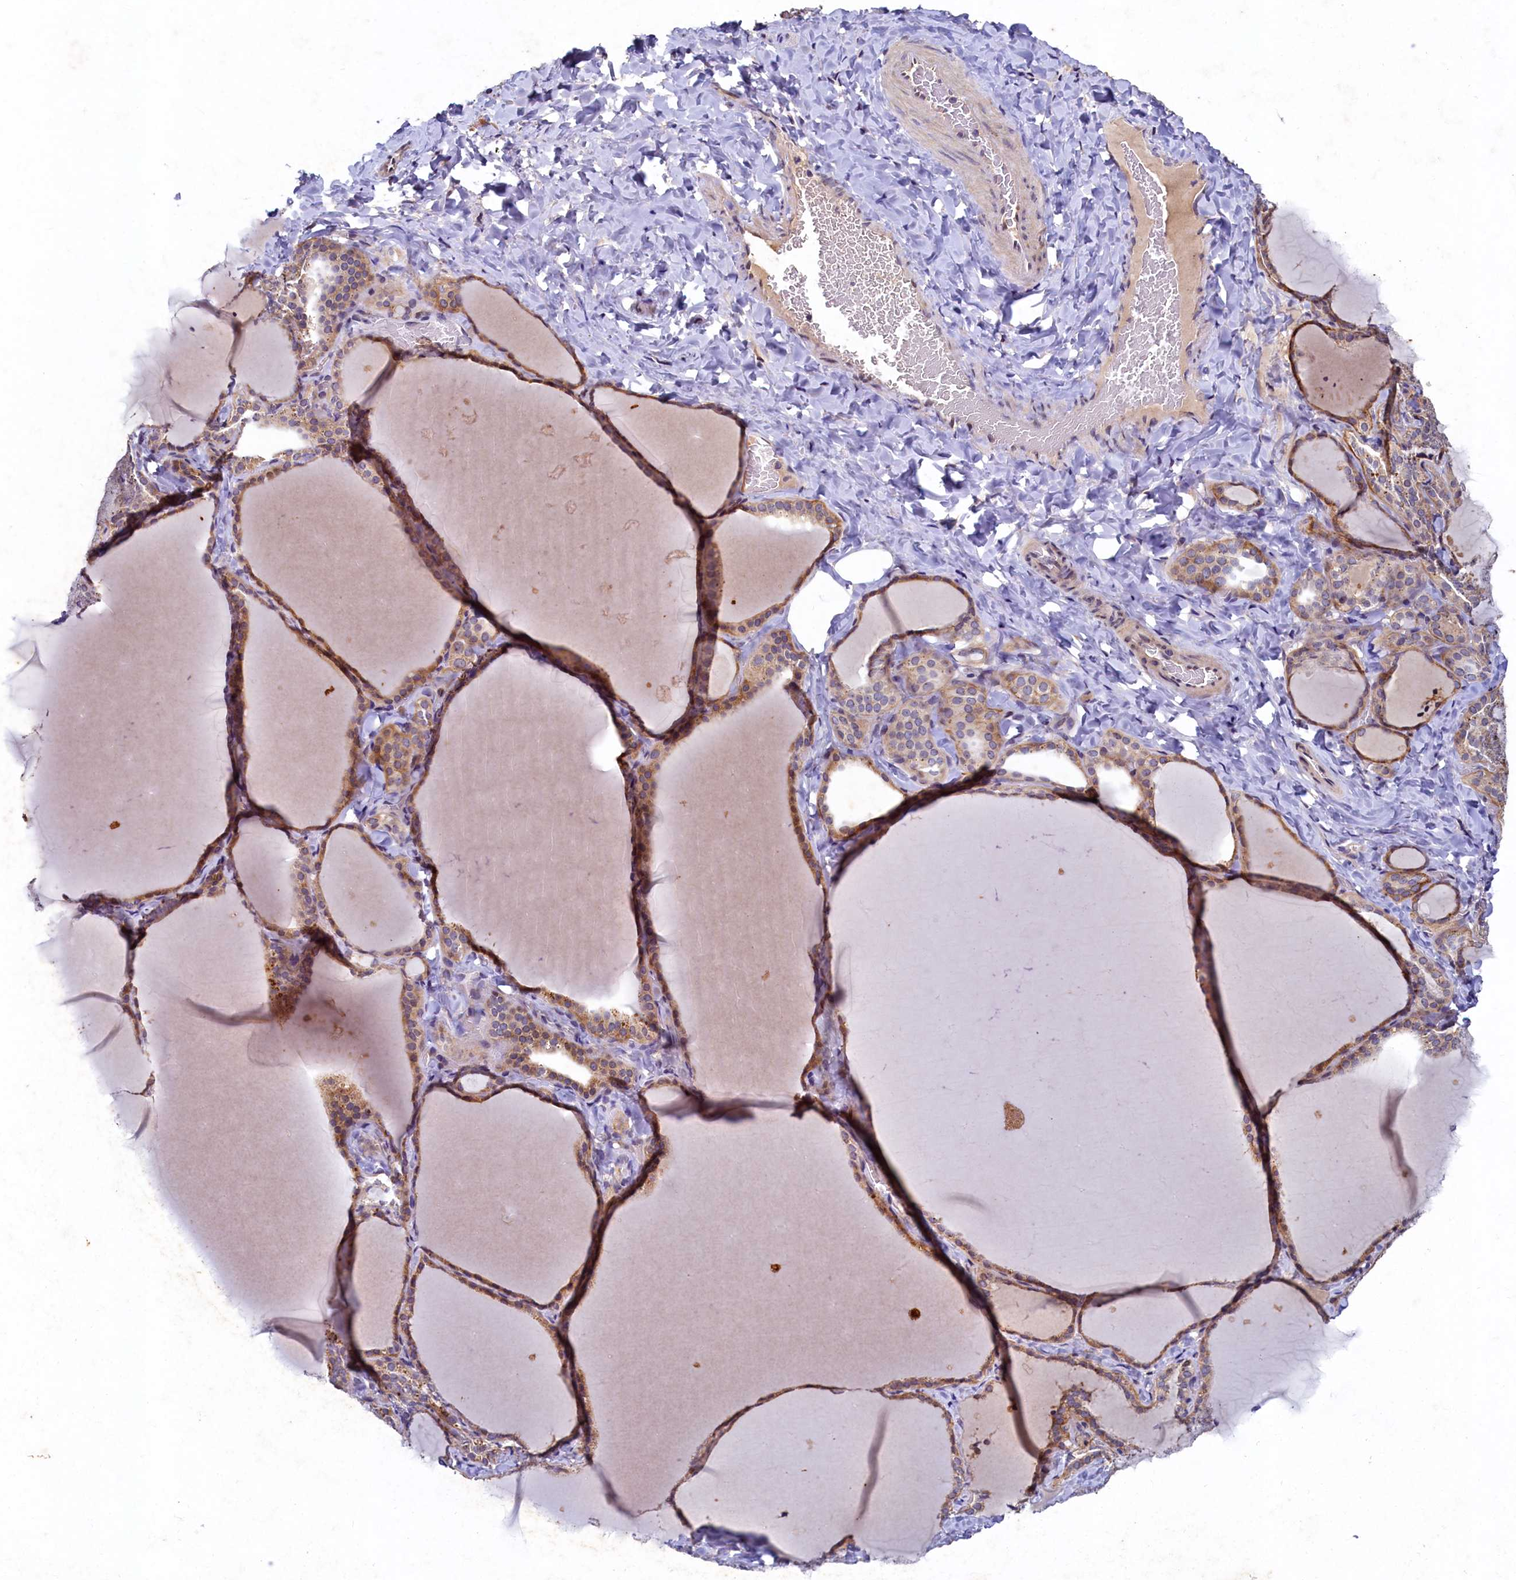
{"staining": {"intensity": "moderate", "quantity": ">75%", "location": "cytoplasmic/membranous,nuclear"}, "tissue": "thyroid gland", "cell_type": "Glandular cells", "image_type": "normal", "snomed": [{"axis": "morphology", "description": "Normal tissue, NOS"}, {"axis": "topography", "description": "Thyroid gland"}], "caption": "Immunohistochemistry micrograph of normal thyroid gland: thyroid gland stained using immunohistochemistry reveals medium levels of moderate protein expression localized specifically in the cytoplasmic/membranous,nuclear of glandular cells, appearing as a cytoplasmic/membranous,nuclear brown color.", "gene": "LATS2", "patient": {"sex": "female", "age": 22}}